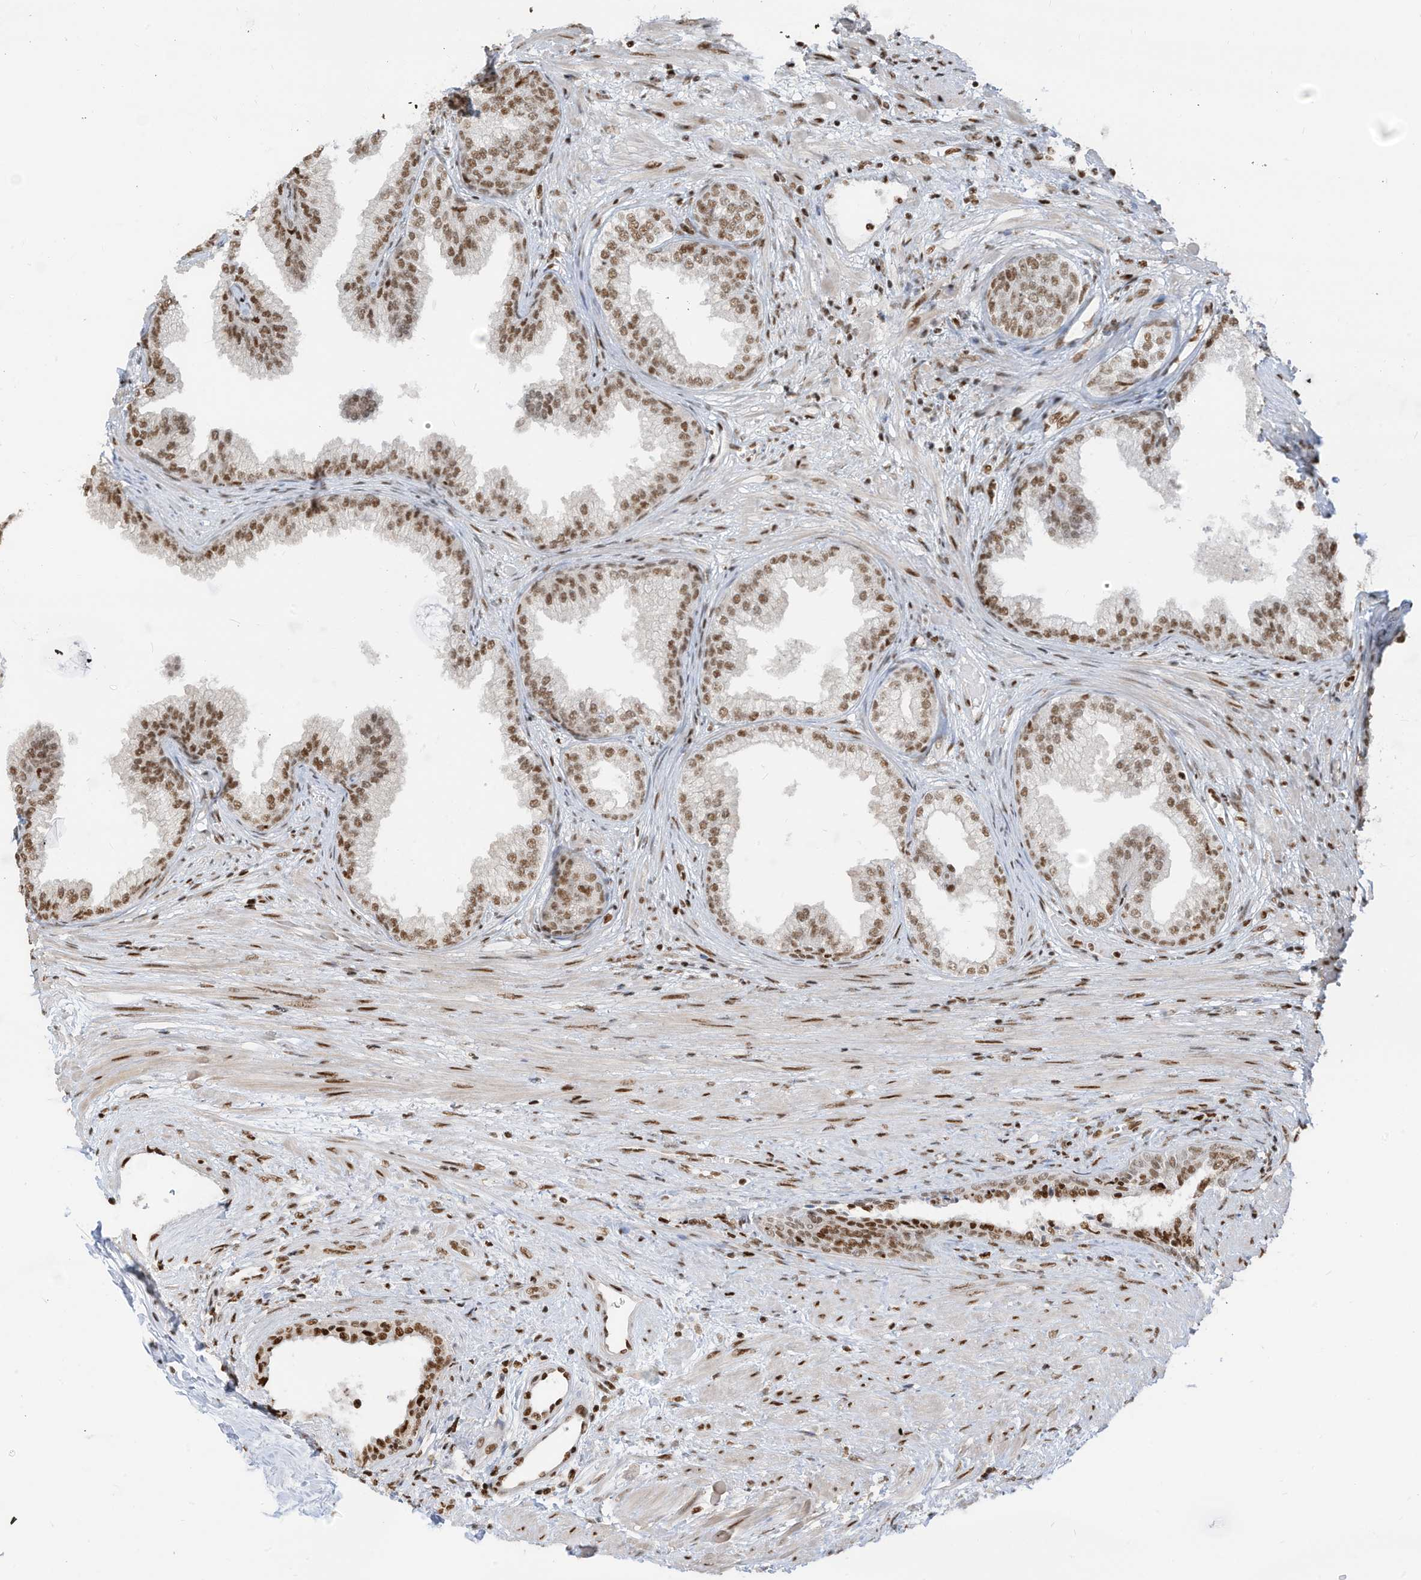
{"staining": {"intensity": "moderate", "quantity": ">75%", "location": "nuclear"}, "tissue": "prostate", "cell_type": "Glandular cells", "image_type": "normal", "snomed": [{"axis": "morphology", "description": "Normal tissue, NOS"}, {"axis": "topography", "description": "Prostate"}], "caption": "Moderate nuclear staining is appreciated in approximately >75% of glandular cells in benign prostate. Immunohistochemistry stains the protein in brown and the nuclei are stained blue.", "gene": "SAMD15", "patient": {"sex": "male", "age": 76}}